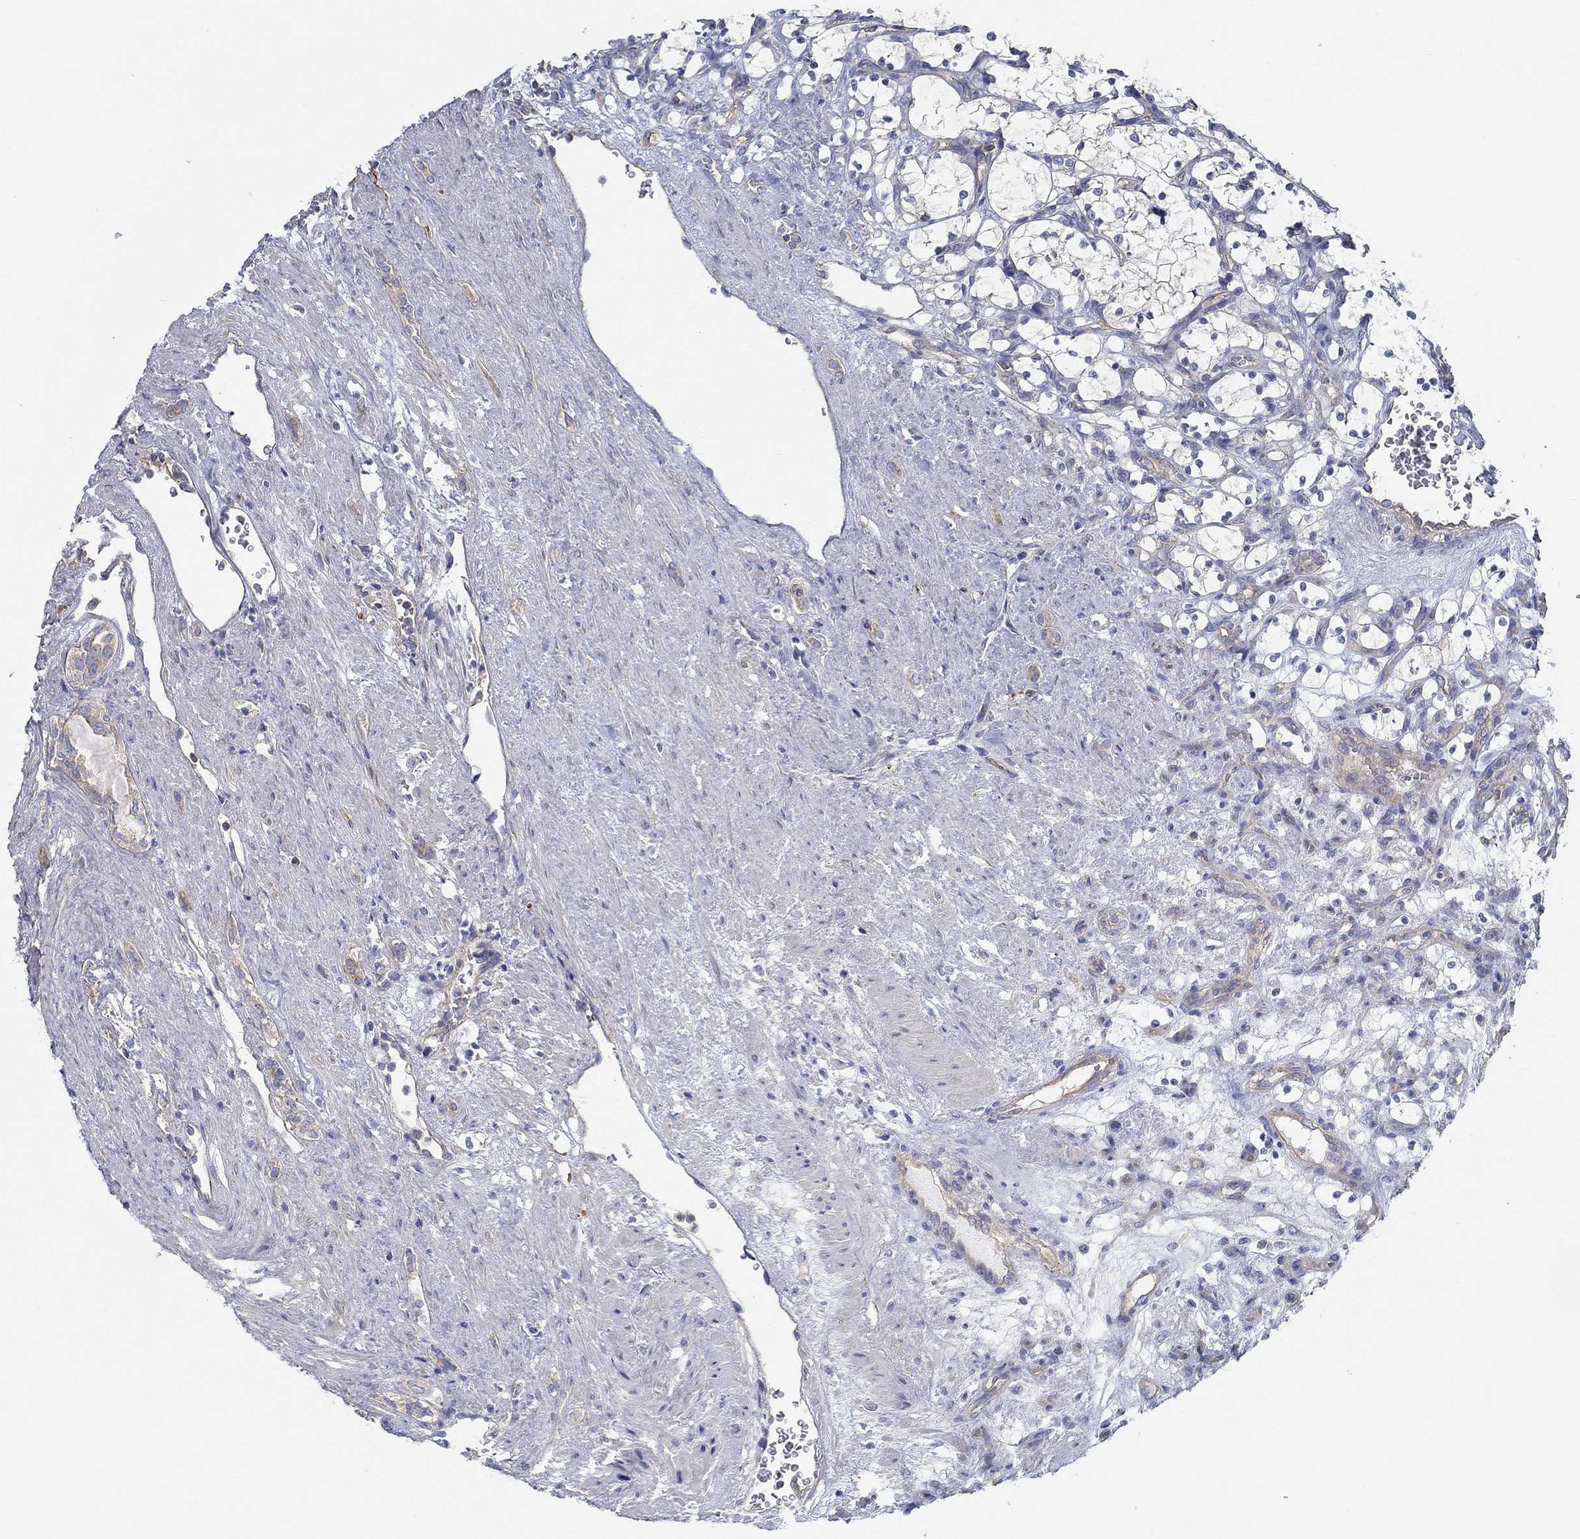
{"staining": {"intensity": "negative", "quantity": "none", "location": "none"}, "tissue": "renal cancer", "cell_type": "Tumor cells", "image_type": "cancer", "snomed": [{"axis": "morphology", "description": "Adenocarcinoma, NOS"}, {"axis": "topography", "description": "Kidney"}], "caption": "A high-resolution histopathology image shows IHC staining of renal cancer (adenocarcinoma), which exhibits no significant staining in tumor cells. Brightfield microscopy of immunohistochemistry stained with DAB (3,3'-diaminobenzidine) (brown) and hematoxylin (blue), captured at high magnification.", "gene": "BBOF1", "patient": {"sex": "female", "age": 69}}